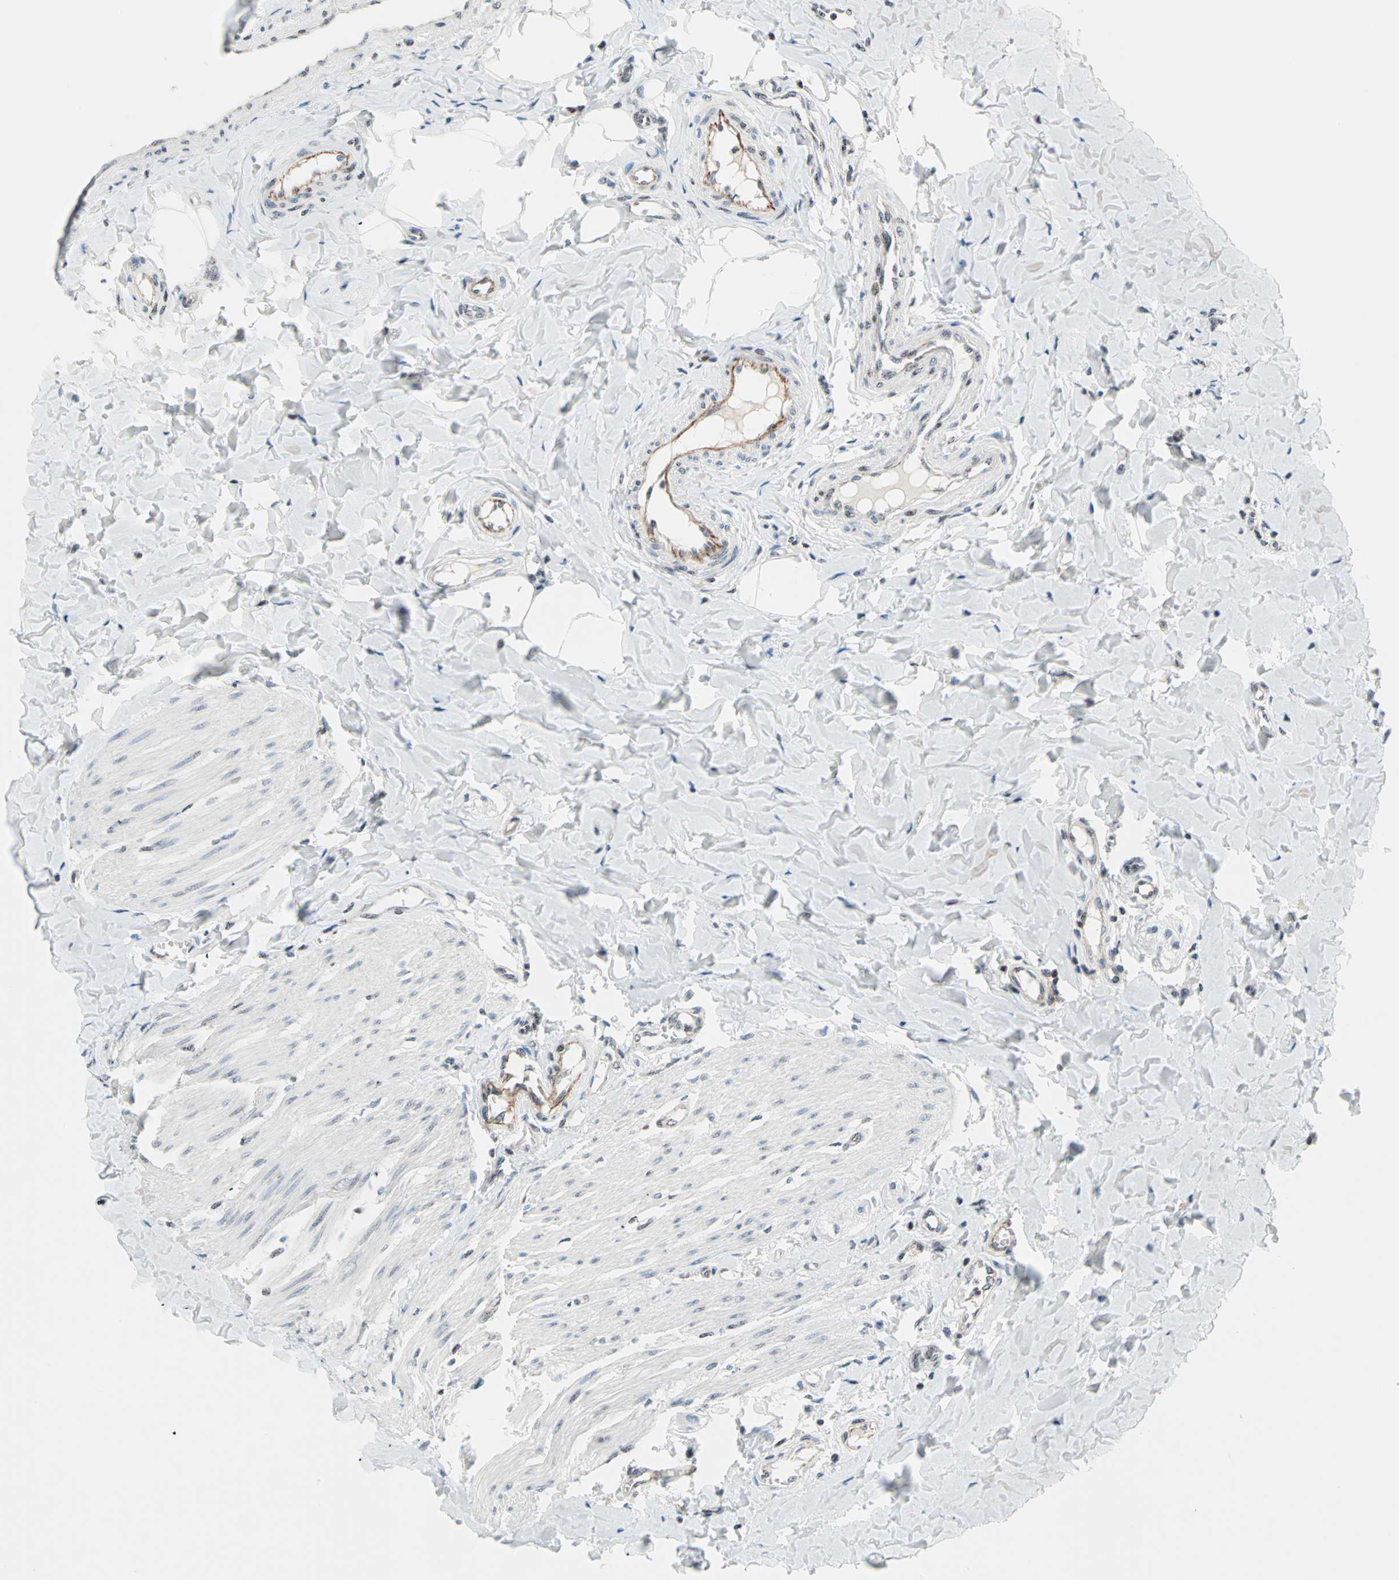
{"staining": {"intensity": "moderate", "quantity": "25%-75%", "location": "cytoplasmic/membranous,nuclear"}, "tissue": "colon", "cell_type": "Endothelial cells", "image_type": "normal", "snomed": [{"axis": "morphology", "description": "Normal tissue, NOS"}, {"axis": "morphology", "description": "Adenocarcinoma, NOS"}, {"axis": "topography", "description": "Colon"}, {"axis": "topography", "description": "Peripheral nerve tissue"}], "caption": "Endothelial cells demonstrate moderate cytoplasmic/membranous,nuclear expression in approximately 25%-75% of cells in normal colon. The protein of interest is shown in brown color, while the nuclei are stained blue.", "gene": "CENPA", "patient": {"sex": "male", "age": 14}}